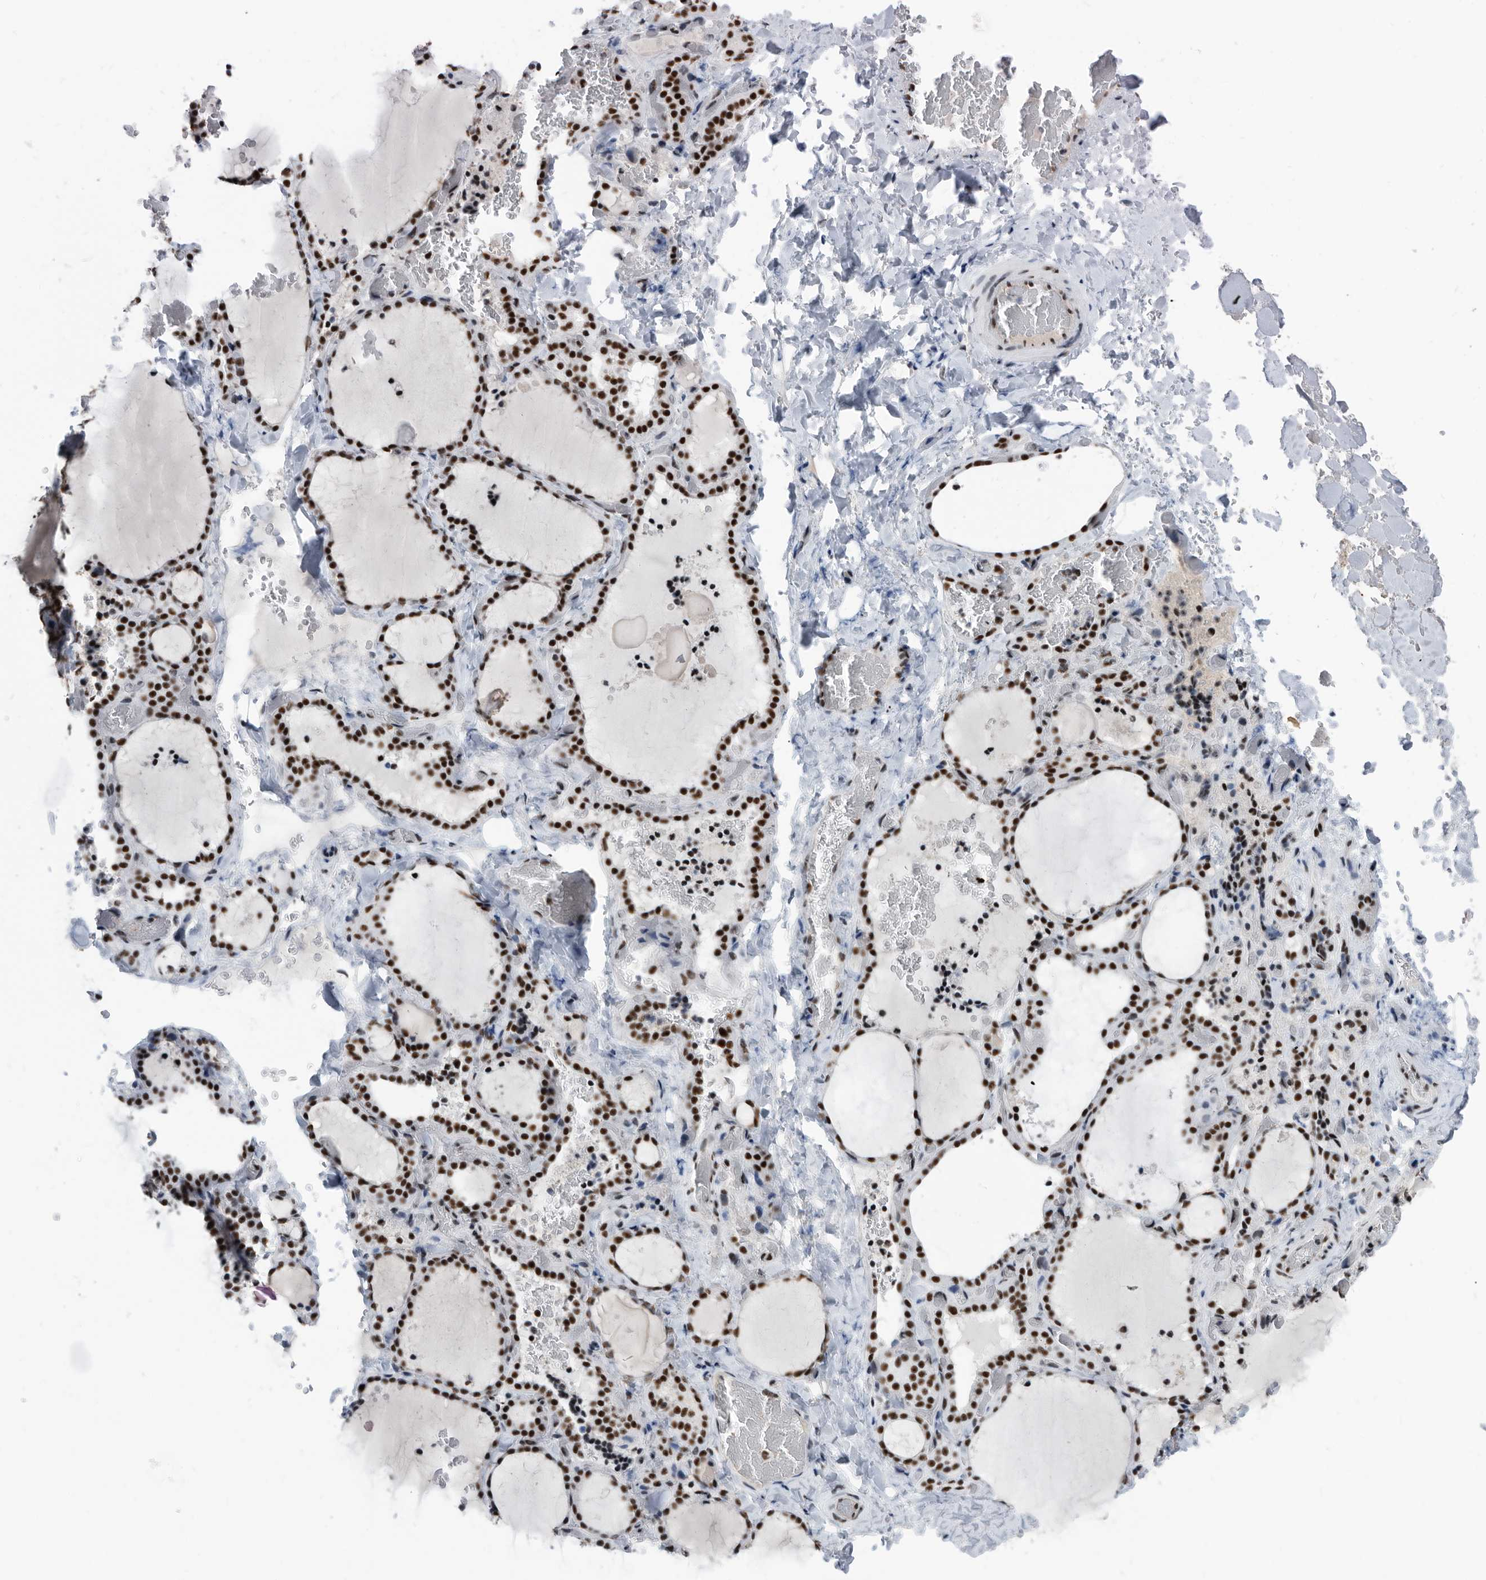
{"staining": {"intensity": "strong", "quantity": ">75%", "location": "nuclear"}, "tissue": "thyroid gland", "cell_type": "Glandular cells", "image_type": "normal", "snomed": [{"axis": "morphology", "description": "Normal tissue, NOS"}, {"axis": "topography", "description": "Thyroid gland"}], "caption": "Protein expression analysis of benign thyroid gland displays strong nuclear positivity in about >75% of glandular cells.", "gene": "SF3A1", "patient": {"sex": "female", "age": 22}}